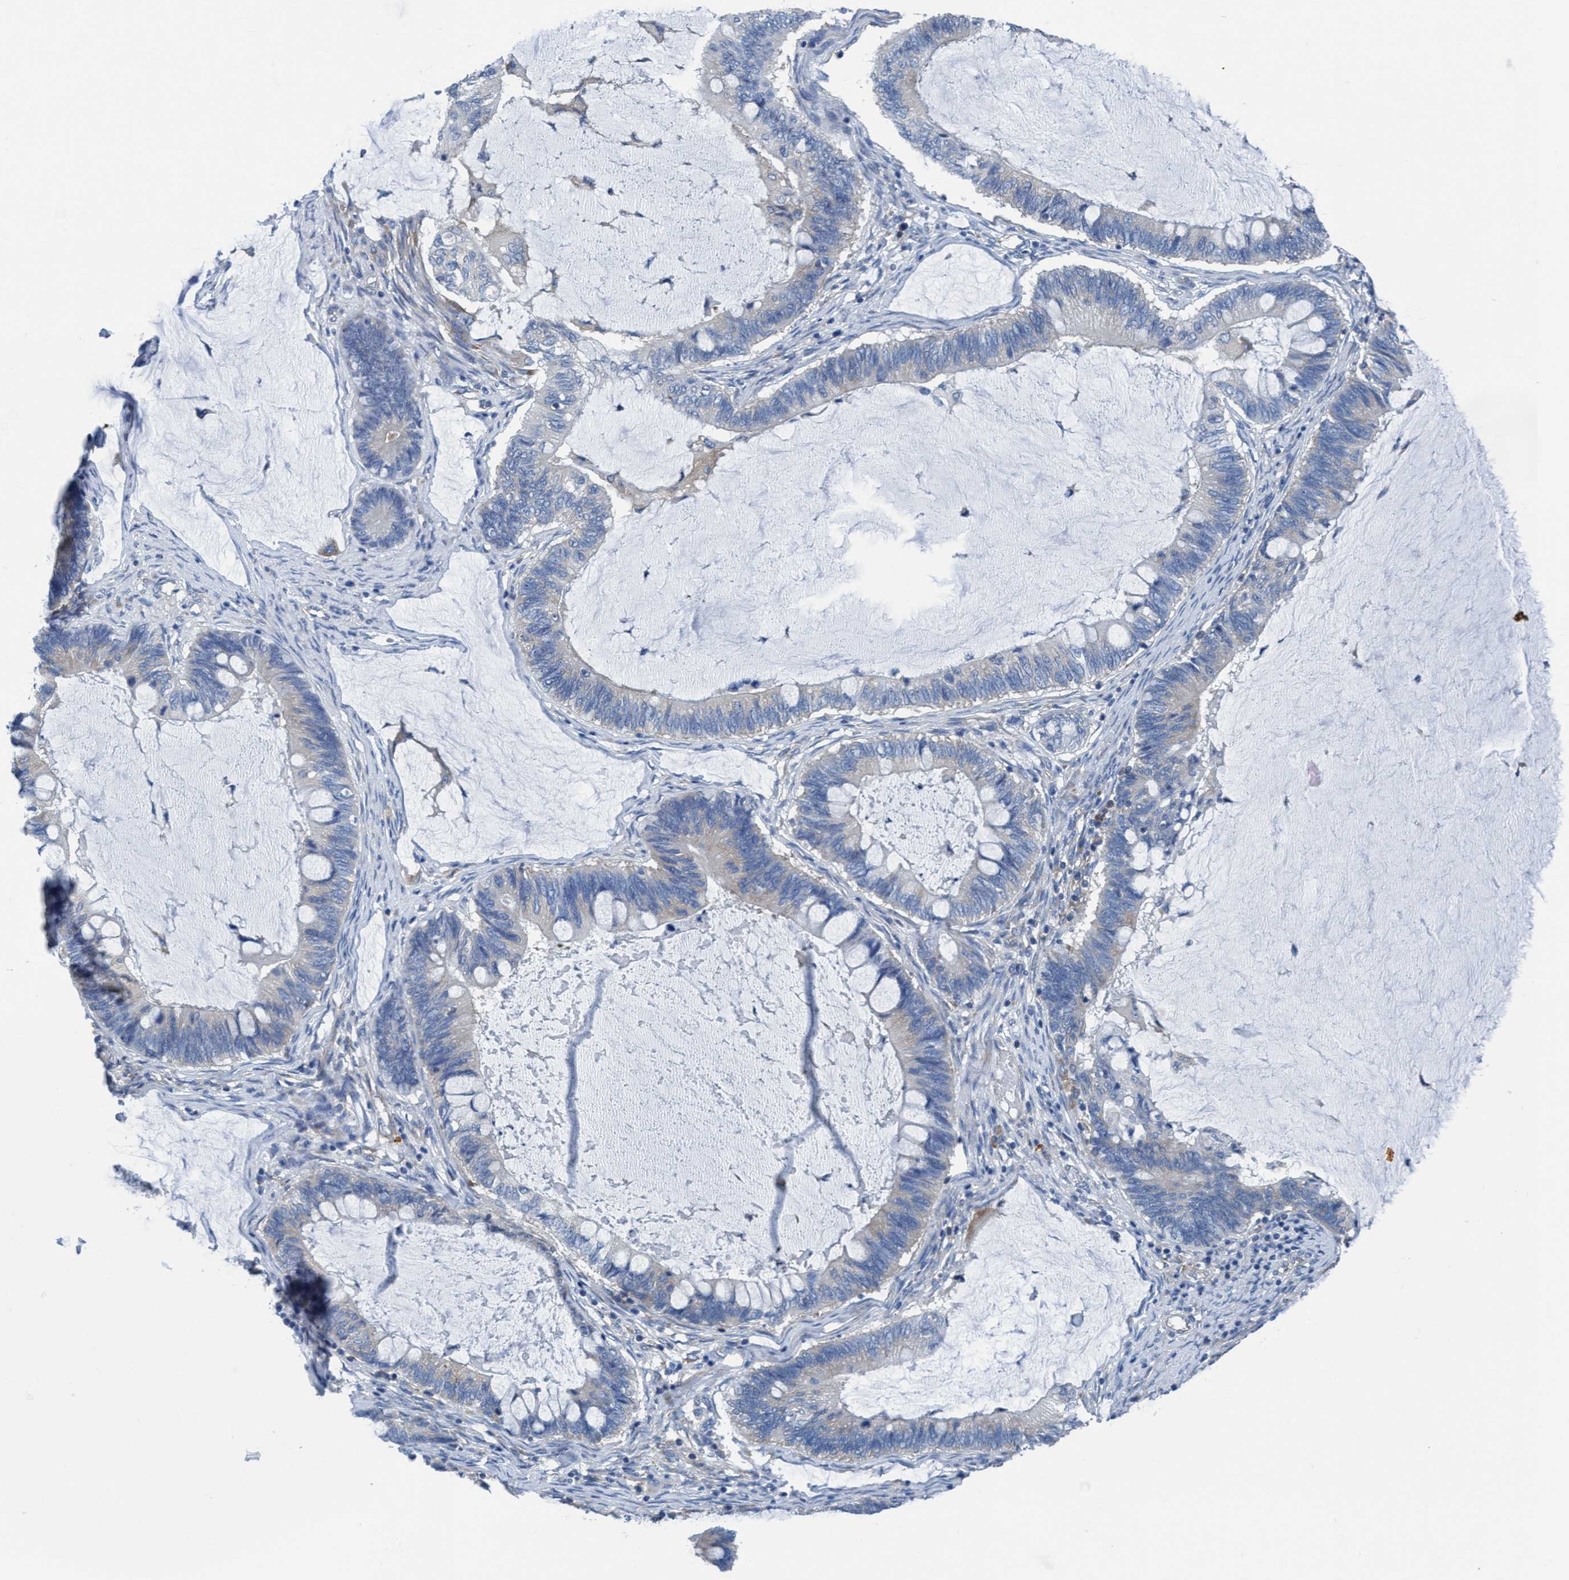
{"staining": {"intensity": "negative", "quantity": "none", "location": "none"}, "tissue": "ovarian cancer", "cell_type": "Tumor cells", "image_type": "cancer", "snomed": [{"axis": "morphology", "description": "Cystadenocarcinoma, mucinous, NOS"}, {"axis": "topography", "description": "Ovary"}], "caption": "A high-resolution photomicrograph shows IHC staining of ovarian mucinous cystadenocarcinoma, which demonstrates no significant expression in tumor cells.", "gene": "NMT1", "patient": {"sex": "female", "age": 61}}